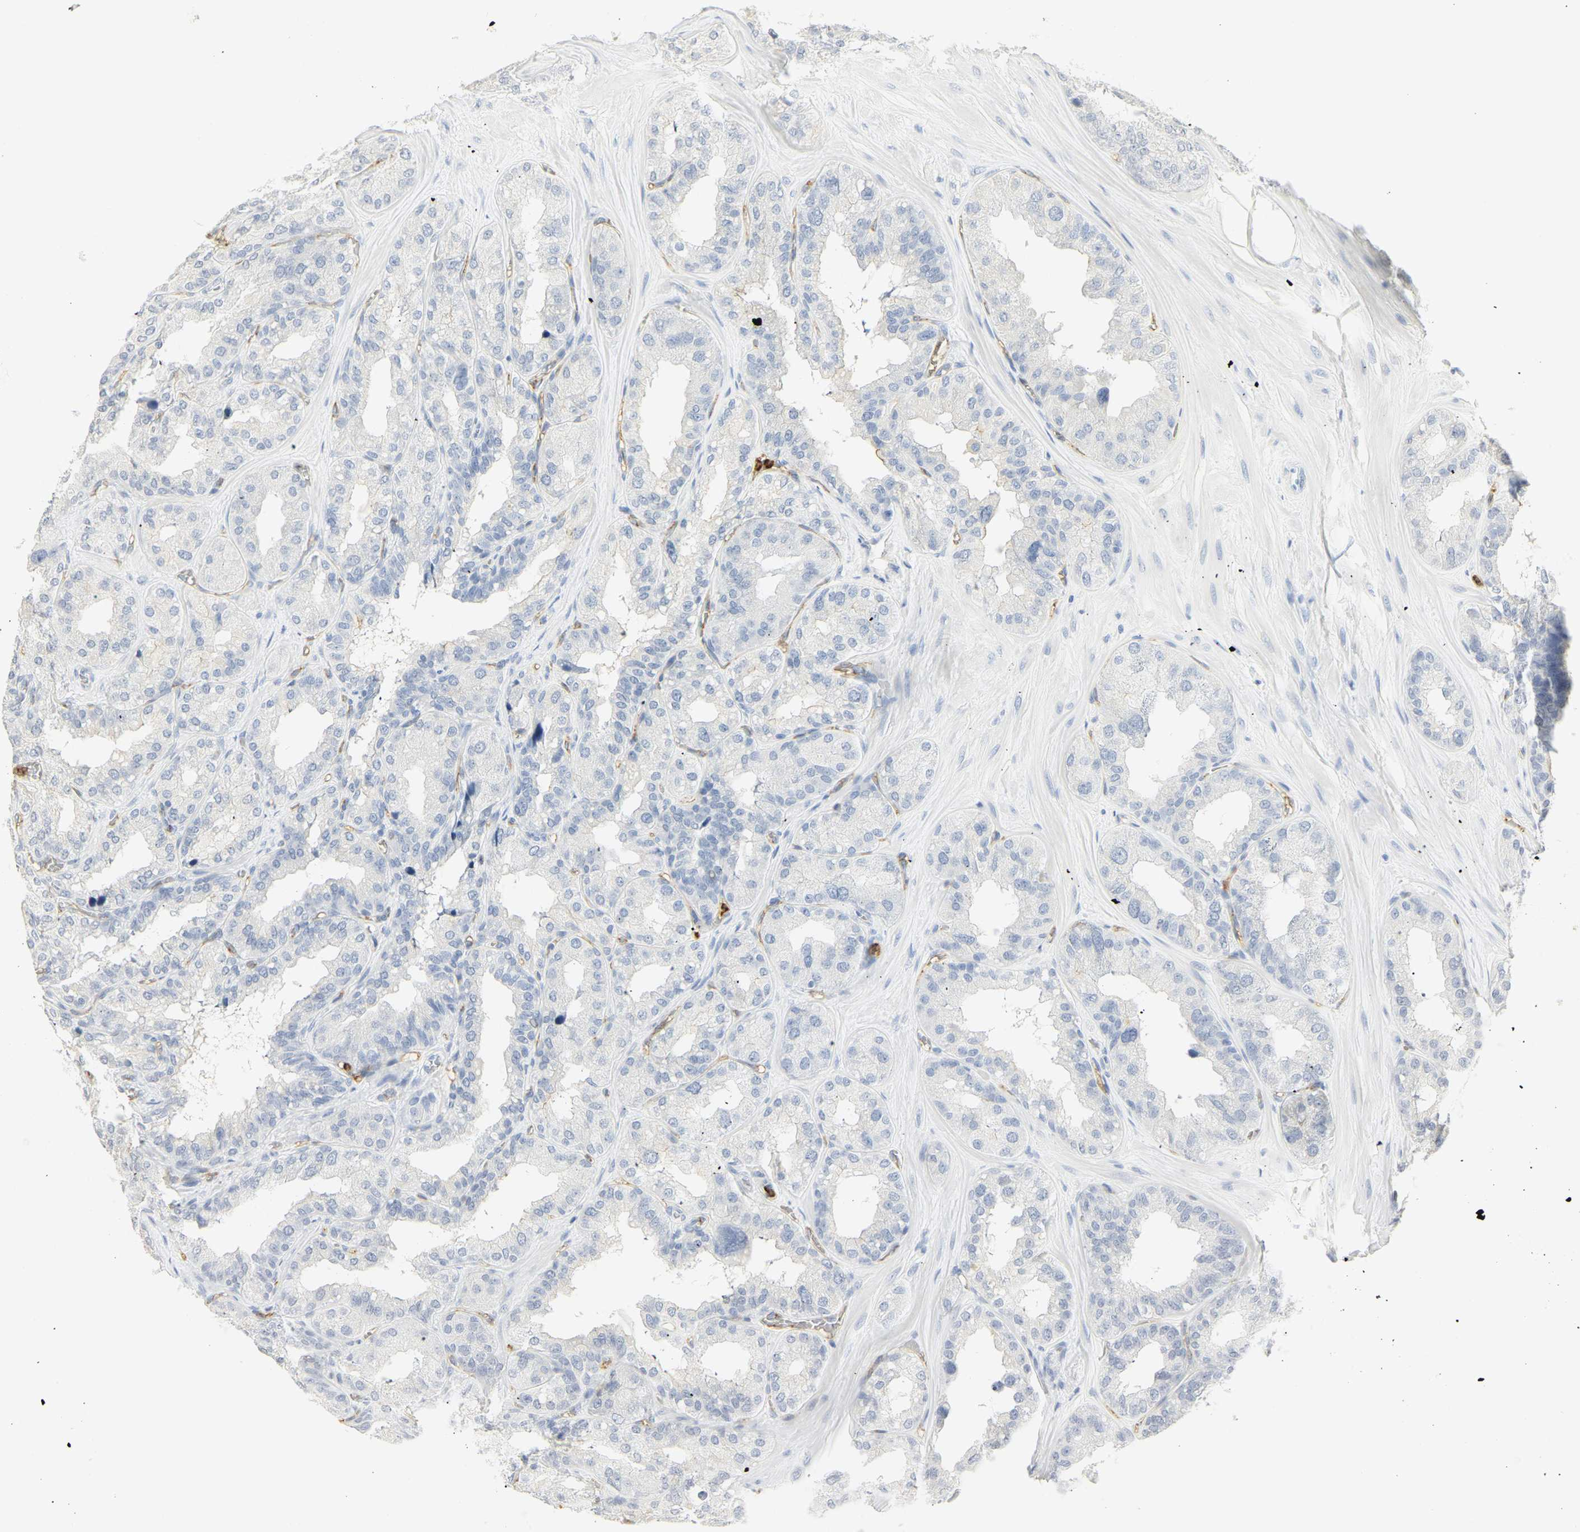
{"staining": {"intensity": "negative", "quantity": "none", "location": "none"}, "tissue": "seminal vesicle", "cell_type": "Glandular cells", "image_type": "normal", "snomed": [{"axis": "morphology", "description": "Normal tissue, NOS"}, {"axis": "topography", "description": "Prostate"}, {"axis": "topography", "description": "Seminal veicle"}], "caption": "Immunohistochemistry histopathology image of benign seminal vesicle stained for a protein (brown), which exhibits no staining in glandular cells. The staining was performed using DAB to visualize the protein expression in brown, while the nuclei were stained in blue with hematoxylin (Magnification: 20x).", "gene": "CEACAM5", "patient": {"sex": "male", "age": 51}}